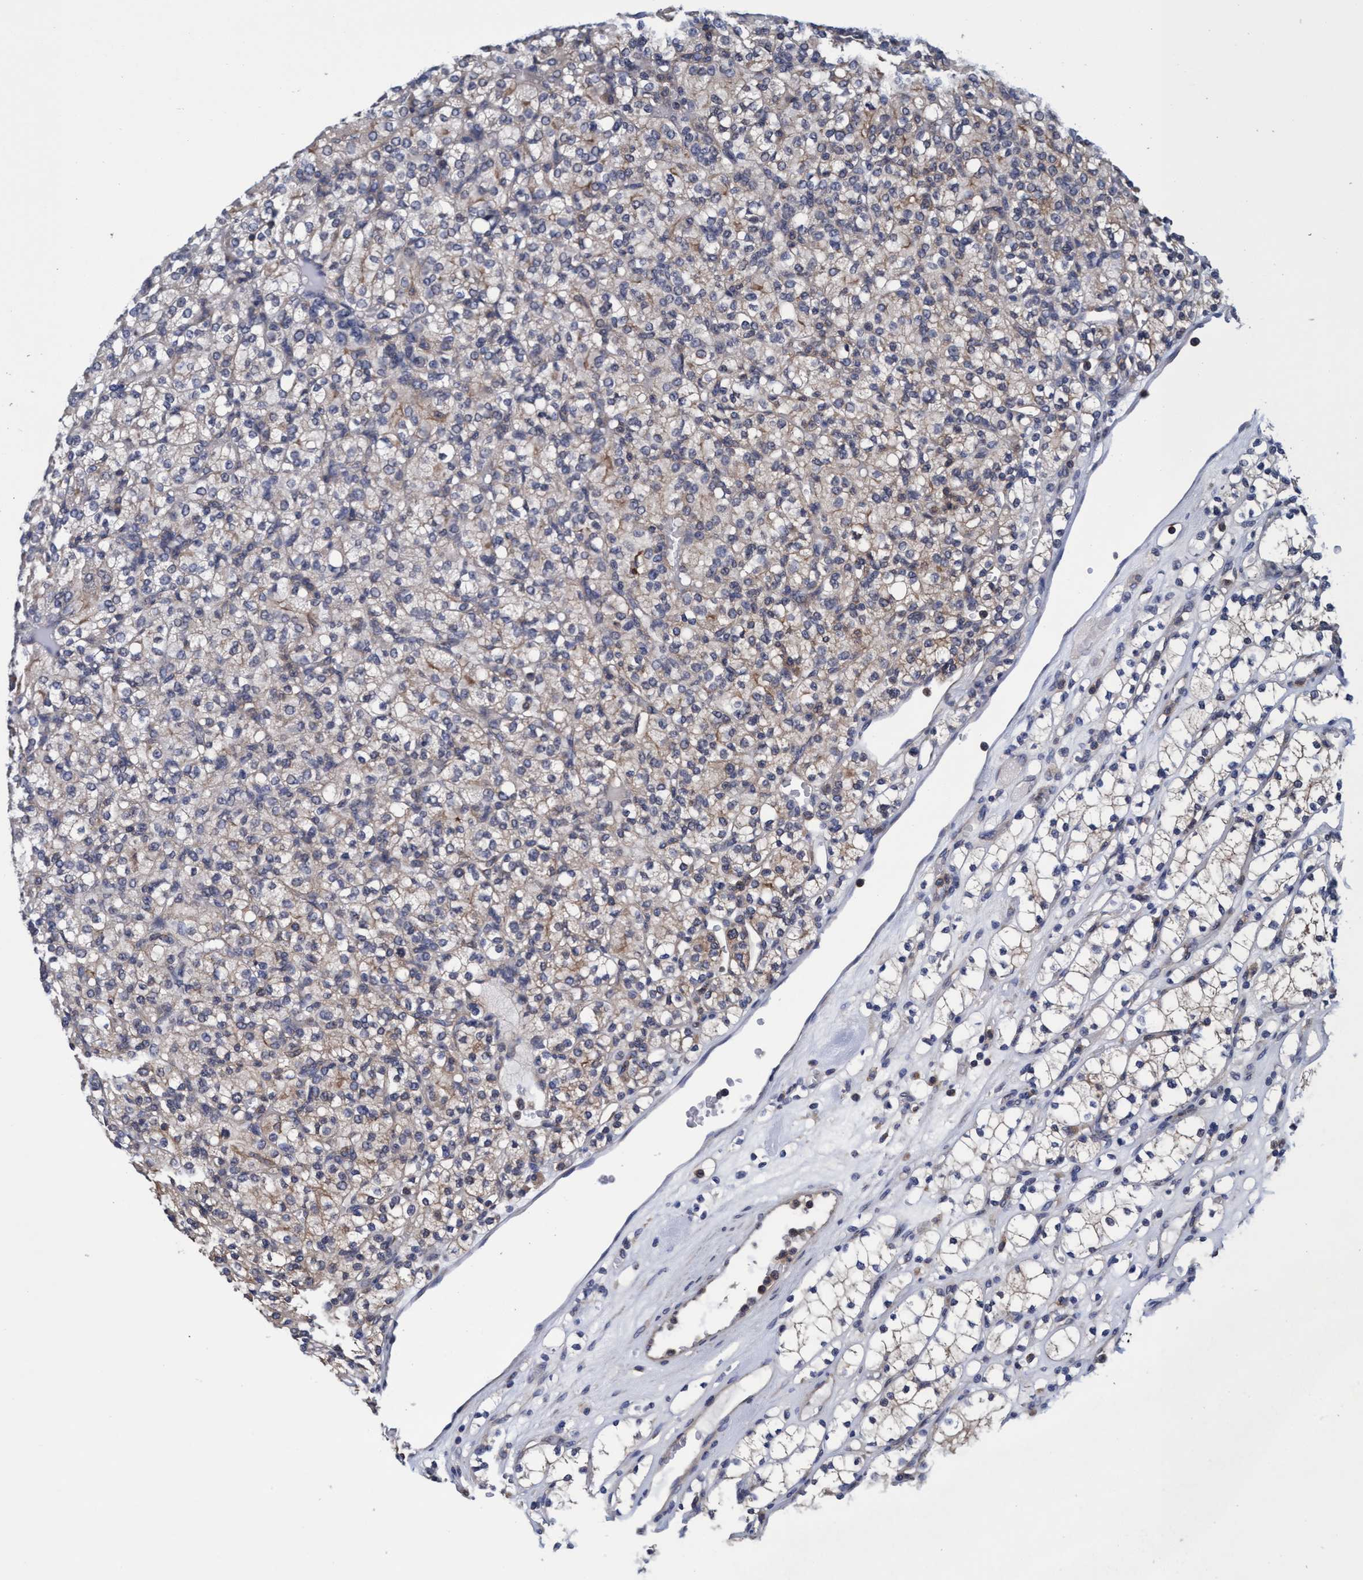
{"staining": {"intensity": "weak", "quantity": "<25%", "location": "cytoplasmic/membranous"}, "tissue": "renal cancer", "cell_type": "Tumor cells", "image_type": "cancer", "snomed": [{"axis": "morphology", "description": "Adenocarcinoma, NOS"}, {"axis": "topography", "description": "Kidney"}], "caption": "IHC histopathology image of neoplastic tissue: adenocarcinoma (renal) stained with DAB exhibits no significant protein staining in tumor cells.", "gene": "CALCOCO2", "patient": {"sex": "male", "age": 77}}